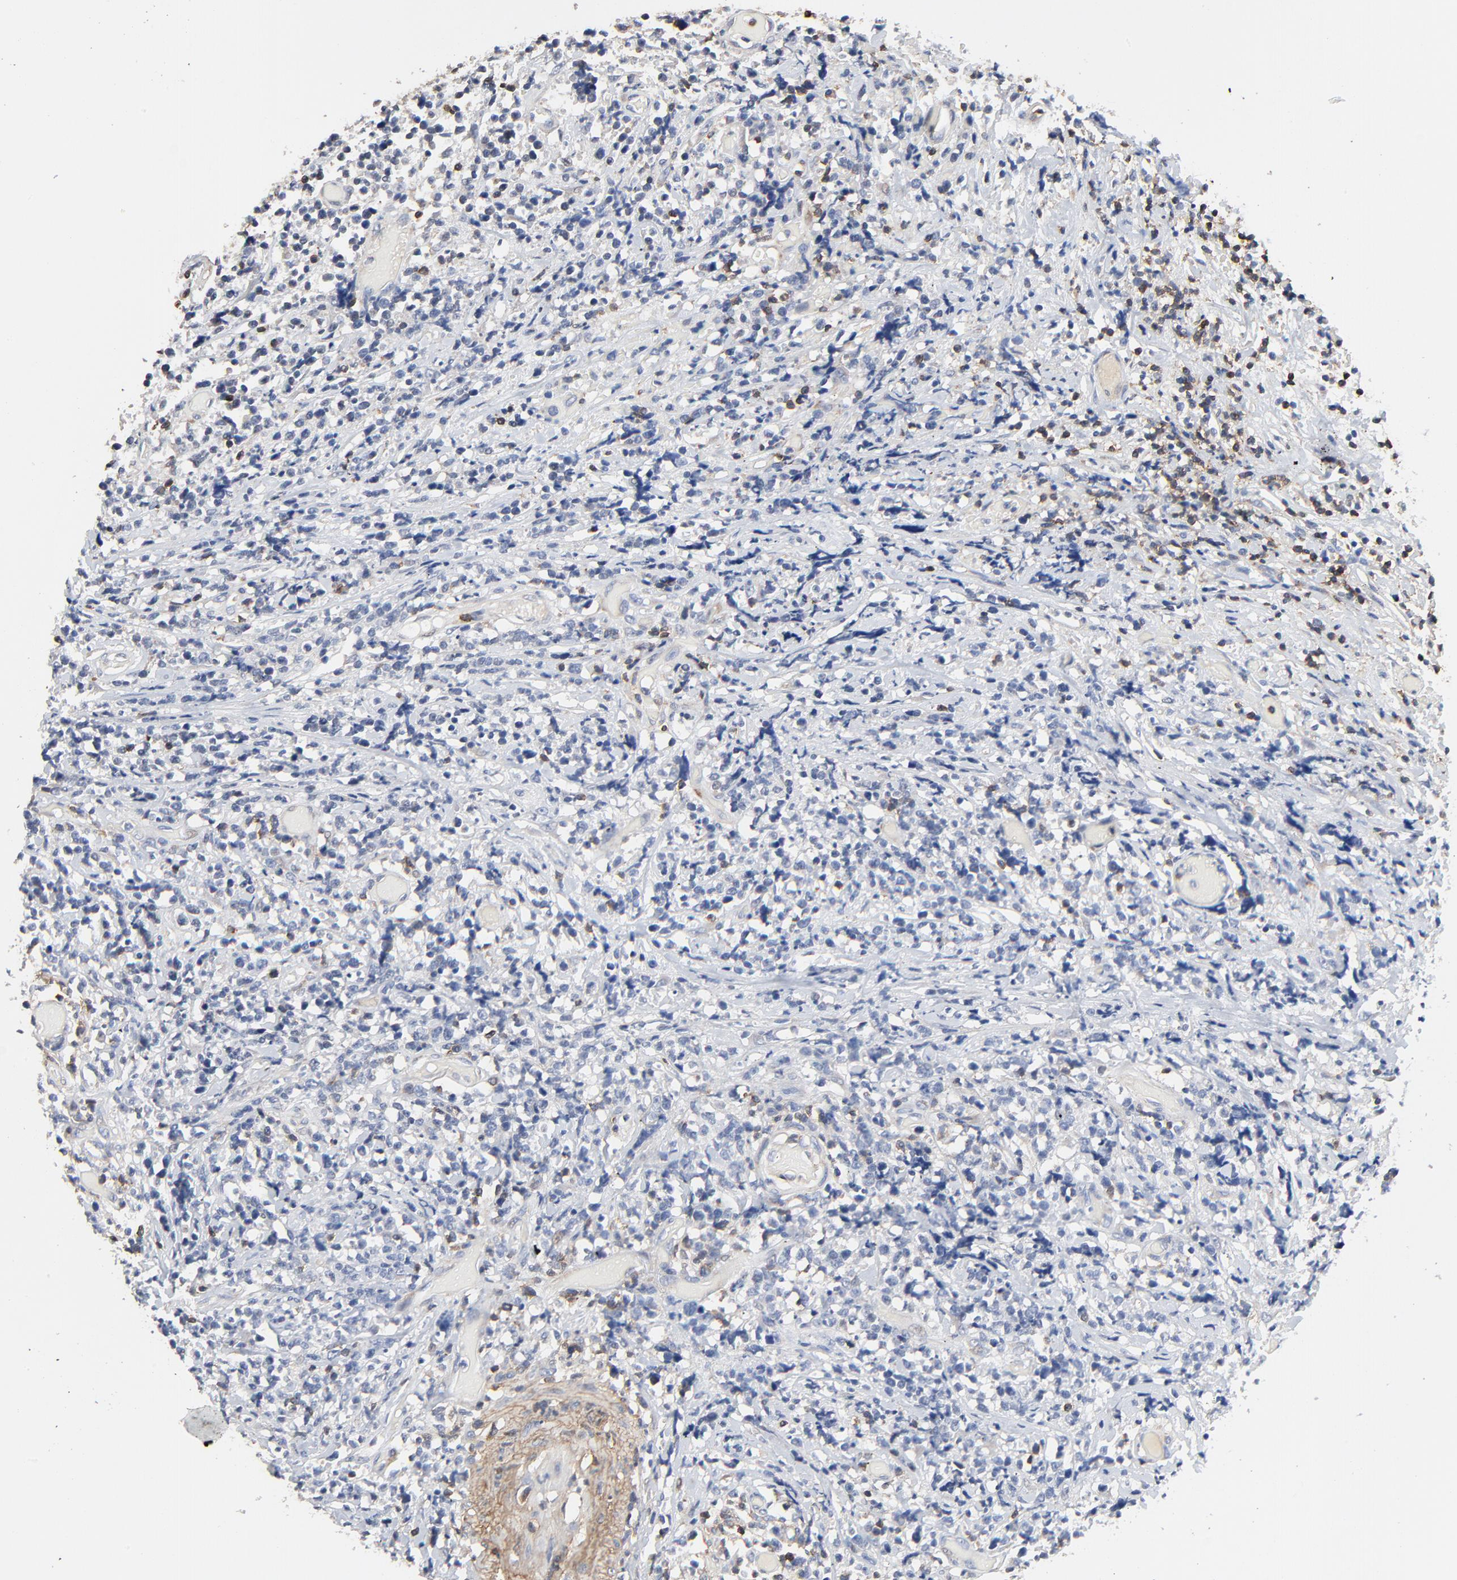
{"staining": {"intensity": "negative", "quantity": "none", "location": "none"}, "tissue": "lymphoma", "cell_type": "Tumor cells", "image_type": "cancer", "snomed": [{"axis": "morphology", "description": "Malignant lymphoma, non-Hodgkin's type, High grade"}, {"axis": "topography", "description": "Colon"}], "caption": "The histopathology image displays no significant expression in tumor cells of lymphoma. The staining is performed using DAB brown chromogen with nuclei counter-stained in using hematoxylin.", "gene": "SKAP1", "patient": {"sex": "male", "age": 82}}